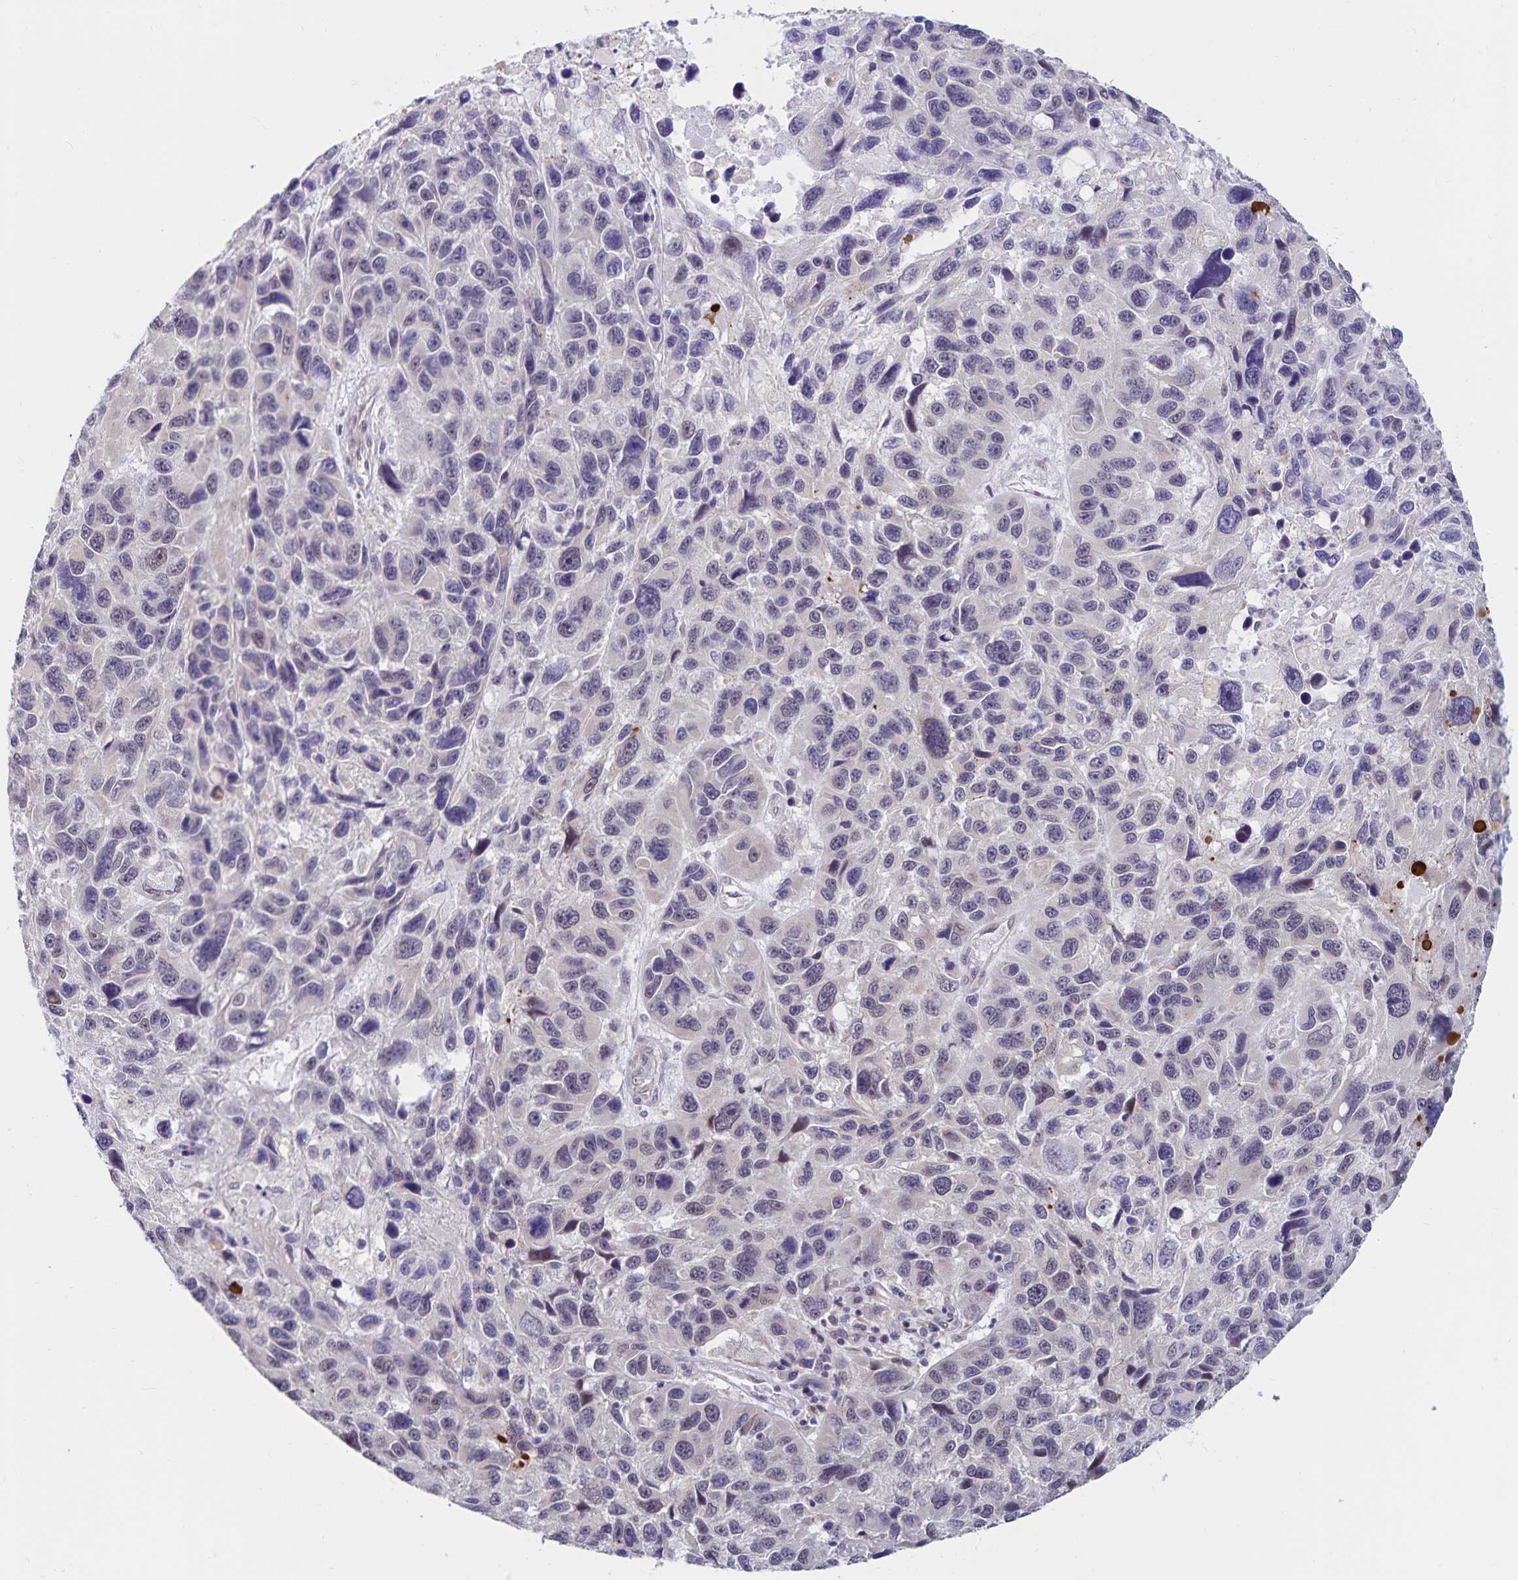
{"staining": {"intensity": "negative", "quantity": "none", "location": "none"}, "tissue": "melanoma", "cell_type": "Tumor cells", "image_type": "cancer", "snomed": [{"axis": "morphology", "description": "Malignant melanoma, NOS"}, {"axis": "topography", "description": "Skin"}], "caption": "This photomicrograph is of melanoma stained with immunohistochemistry (IHC) to label a protein in brown with the nuclei are counter-stained blue. There is no positivity in tumor cells.", "gene": "ATP2A2", "patient": {"sex": "male", "age": 53}}